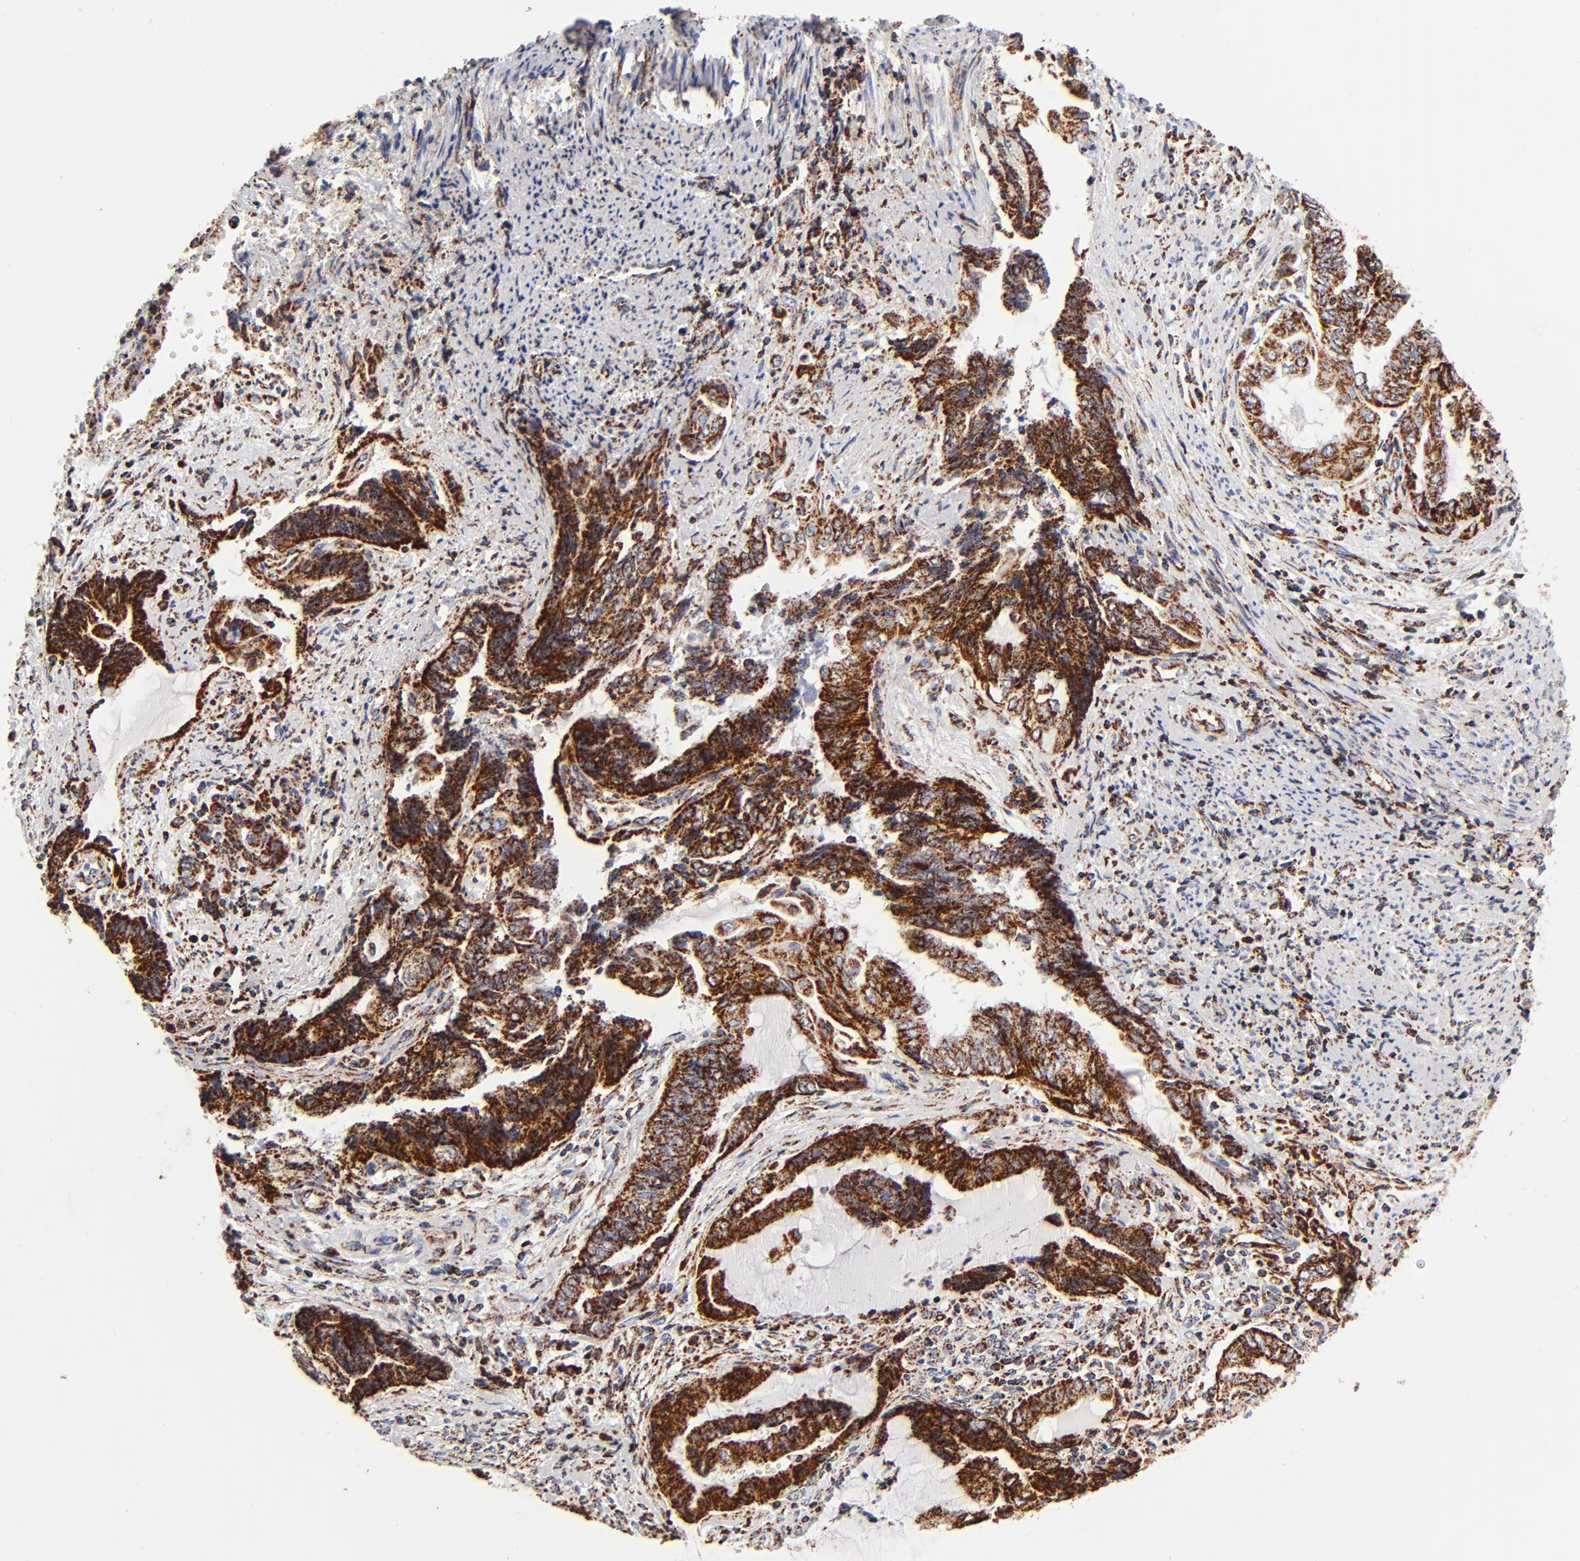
{"staining": {"intensity": "strong", "quantity": ">75%", "location": "cytoplasmic/membranous"}, "tissue": "endometrial cancer", "cell_type": "Tumor cells", "image_type": "cancer", "snomed": [{"axis": "morphology", "description": "Adenocarcinoma, NOS"}, {"axis": "topography", "description": "Uterus"}, {"axis": "topography", "description": "Endometrium"}], "caption": "Protein expression analysis of adenocarcinoma (endometrial) exhibits strong cytoplasmic/membranous expression in about >75% of tumor cells. Using DAB (brown) and hematoxylin (blue) stains, captured at high magnification using brightfield microscopy.", "gene": "ECHS1", "patient": {"sex": "female", "age": 70}}